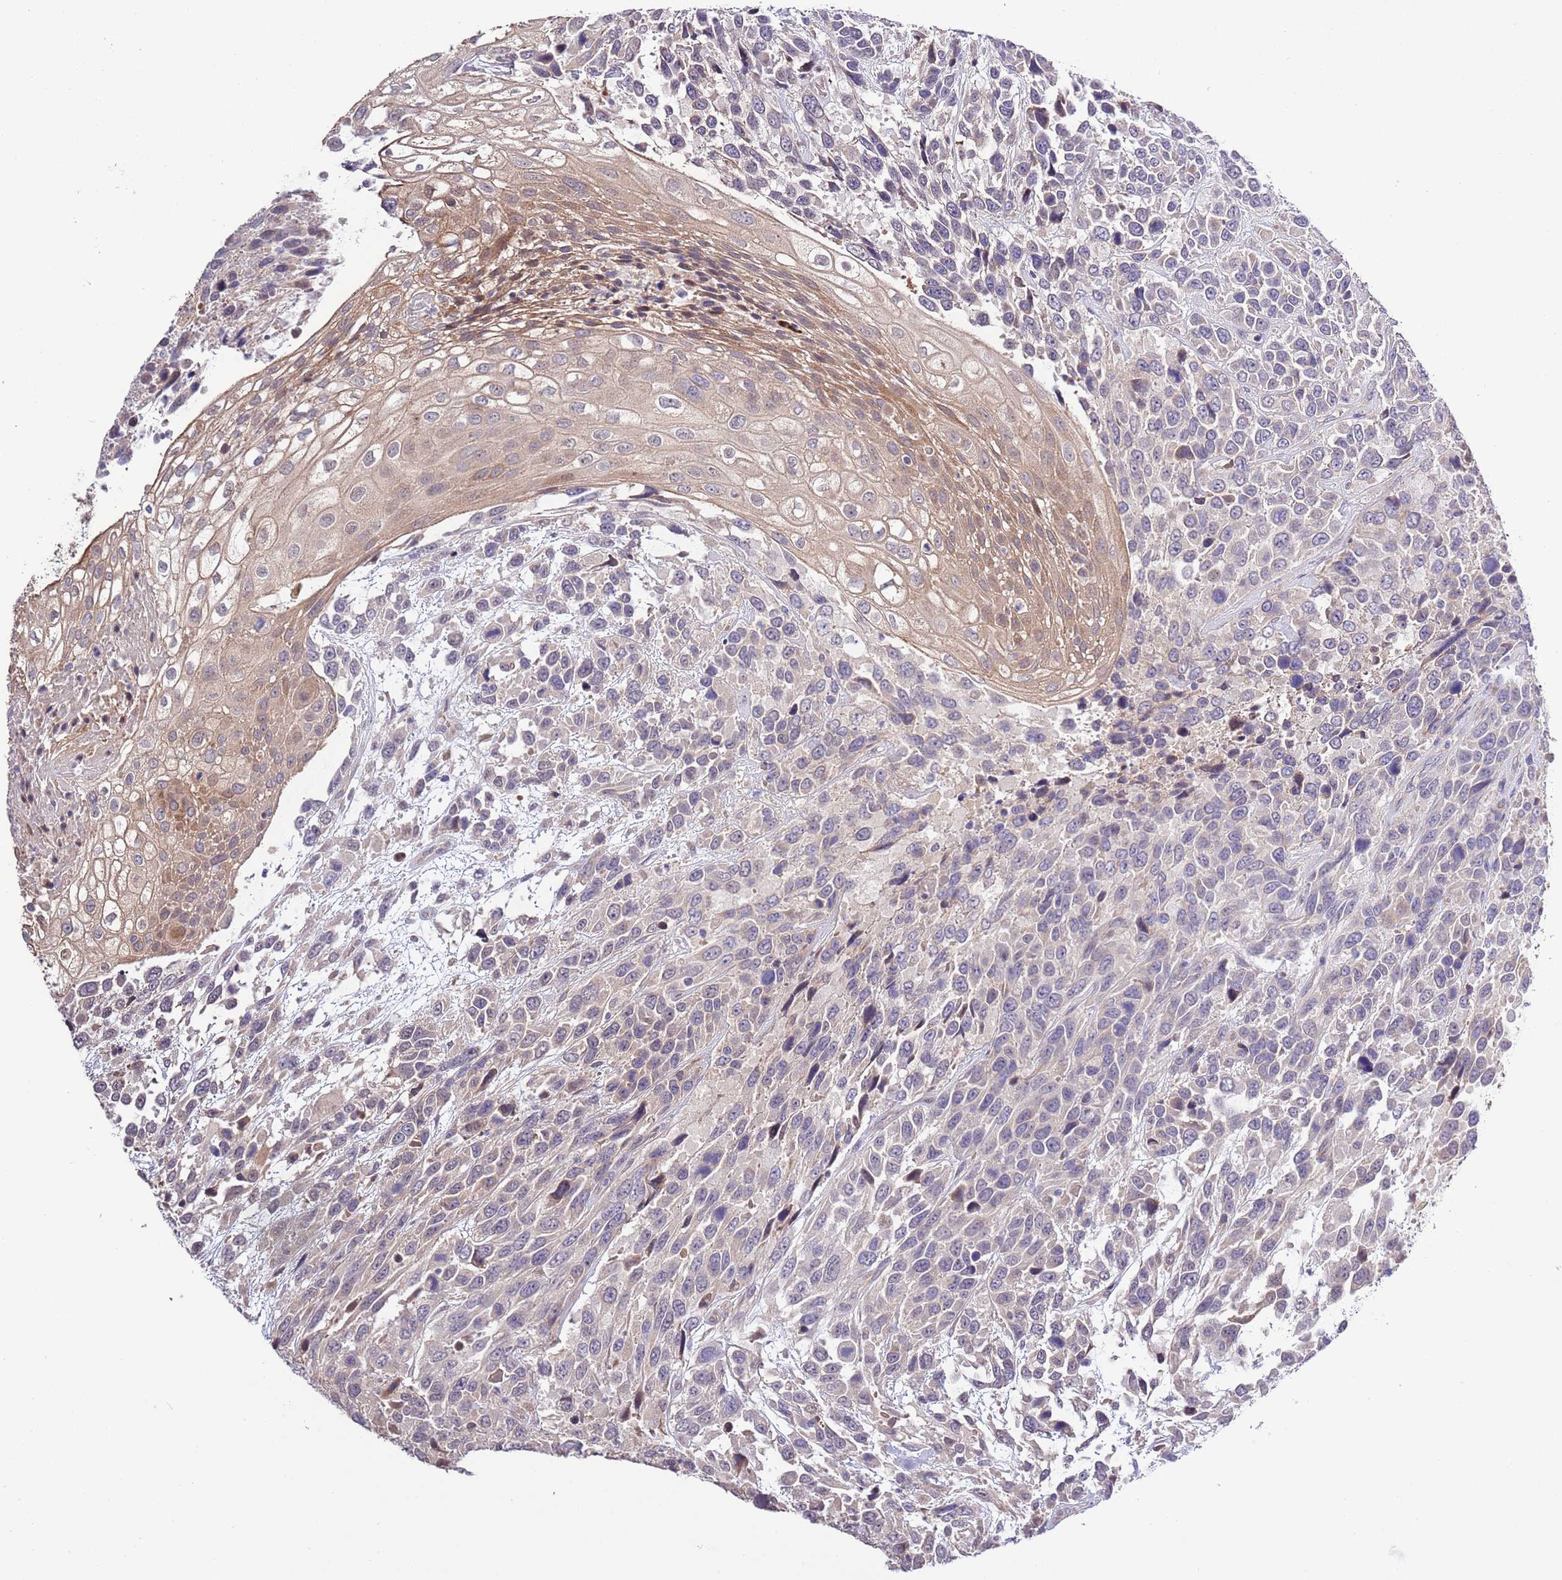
{"staining": {"intensity": "negative", "quantity": "none", "location": "none"}, "tissue": "urothelial cancer", "cell_type": "Tumor cells", "image_type": "cancer", "snomed": [{"axis": "morphology", "description": "Urothelial carcinoma, High grade"}, {"axis": "topography", "description": "Urinary bladder"}], "caption": "Immunohistochemistry image of neoplastic tissue: human urothelial cancer stained with DAB (3,3'-diaminobenzidine) exhibits no significant protein expression in tumor cells.", "gene": "LIPJ", "patient": {"sex": "female", "age": 70}}